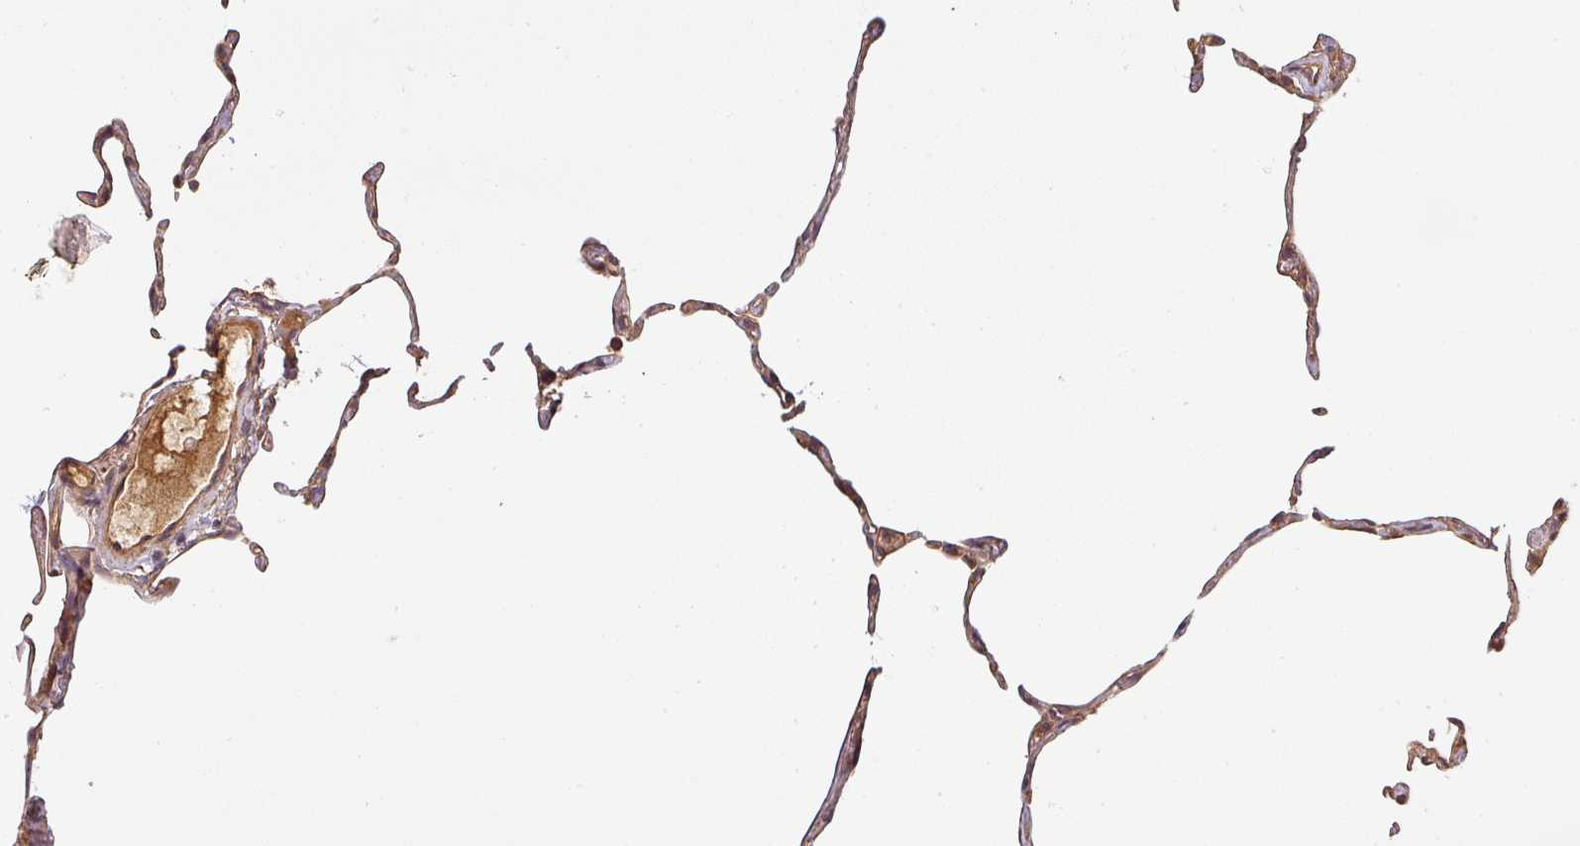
{"staining": {"intensity": "weak", "quantity": "<25%", "location": "cytoplasmic/membranous"}, "tissue": "lung", "cell_type": "Alveolar cells", "image_type": "normal", "snomed": [{"axis": "morphology", "description": "Normal tissue, NOS"}, {"axis": "topography", "description": "Lung"}], "caption": "Immunohistochemistry histopathology image of benign human lung stained for a protein (brown), which exhibits no positivity in alveolar cells. Nuclei are stained in blue.", "gene": "BPIFB3", "patient": {"sex": "female", "age": 57}}